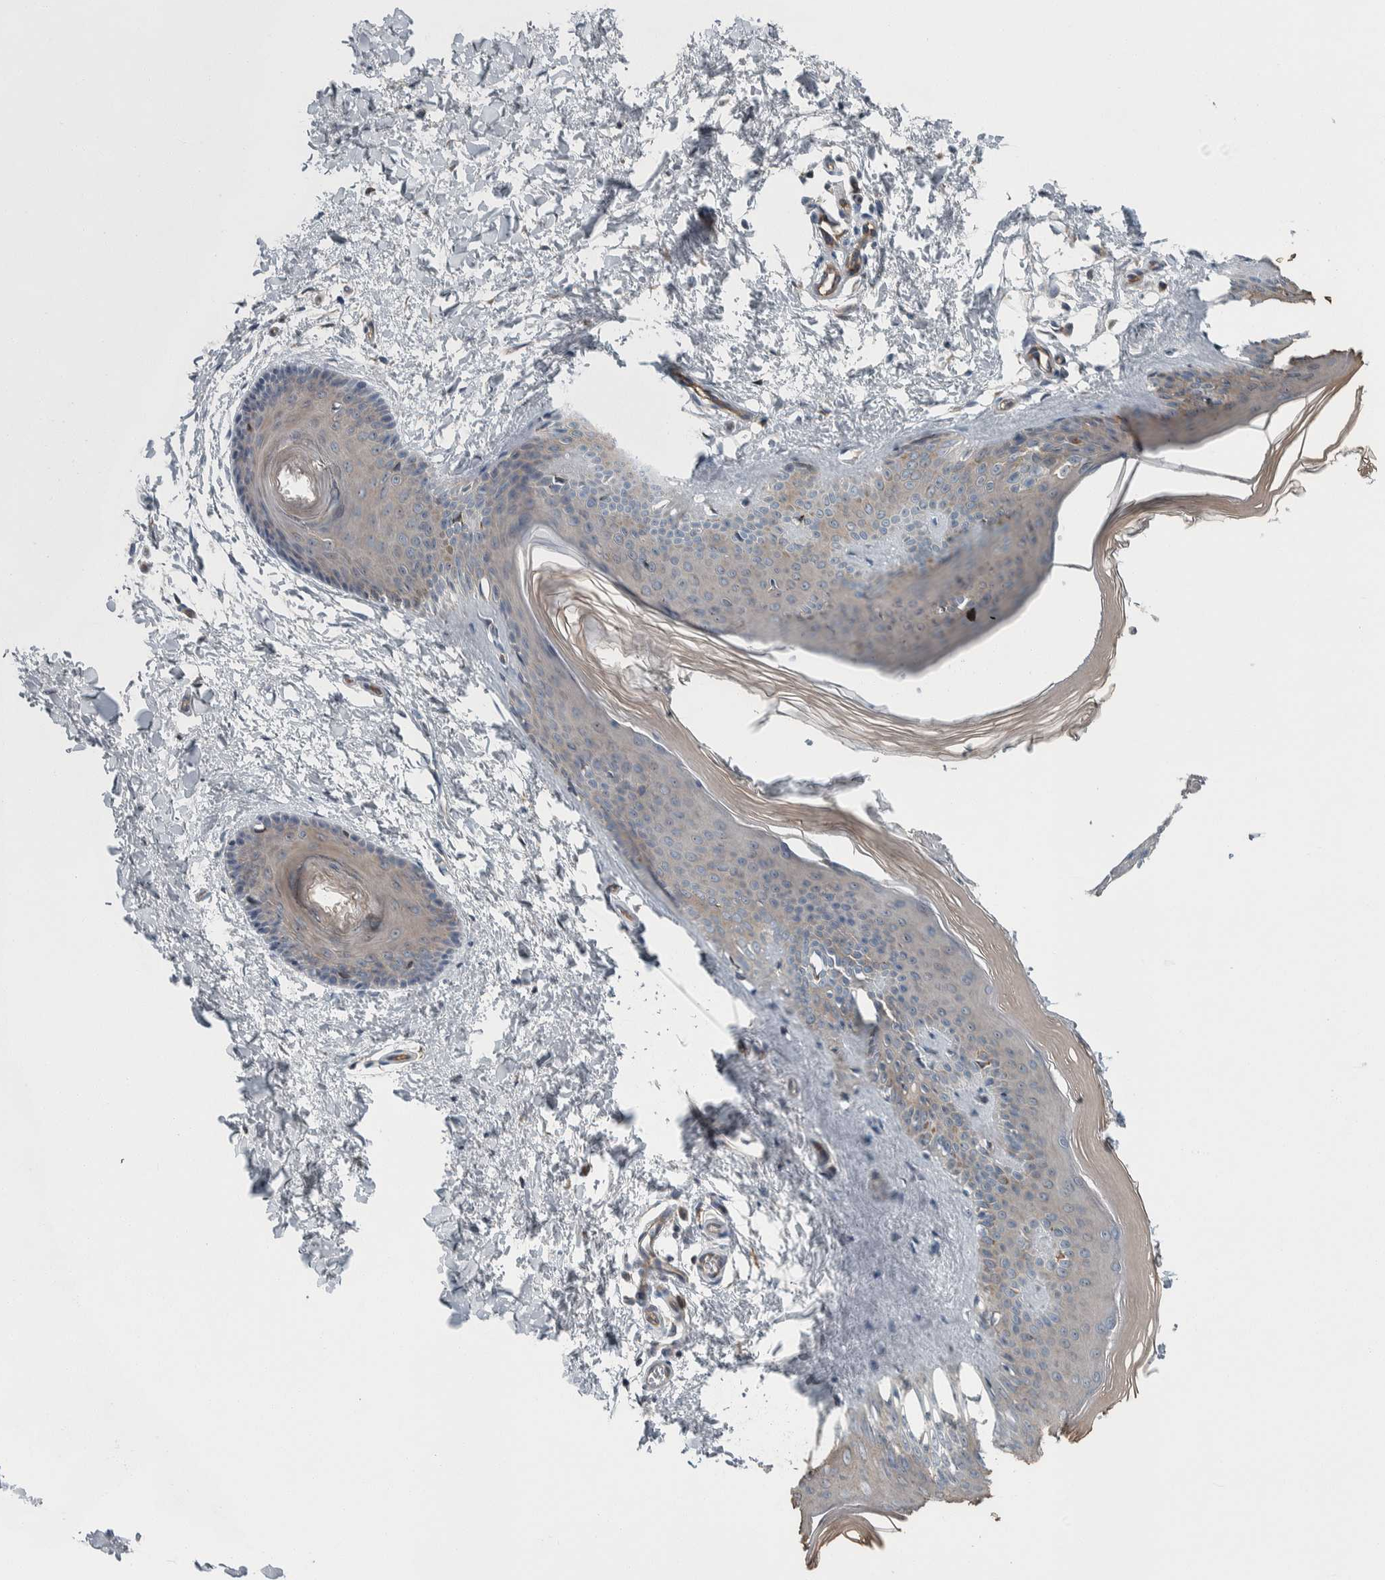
{"staining": {"intensity": "weak", "quantity": ">75%", "location": "cytoplasmic/membranous"}, "tissue": "skin", "cell_type": "Fibroblasts", "image_type": "normal", "snomed": [{"axis": "morphology", "description": "Normal tissue, NOS"}, {"axis": "topography", "description": "Skin"}], "caption": "Protein staining of normal skin shows weak cytoplasmic/membranous positivity in approximately >75% of fibroblasts. (brown staining indicates protein expression, while blue staining denotes nuclei).", "gene": "USP25", "patient": {"sex": "female", "age": 27}}